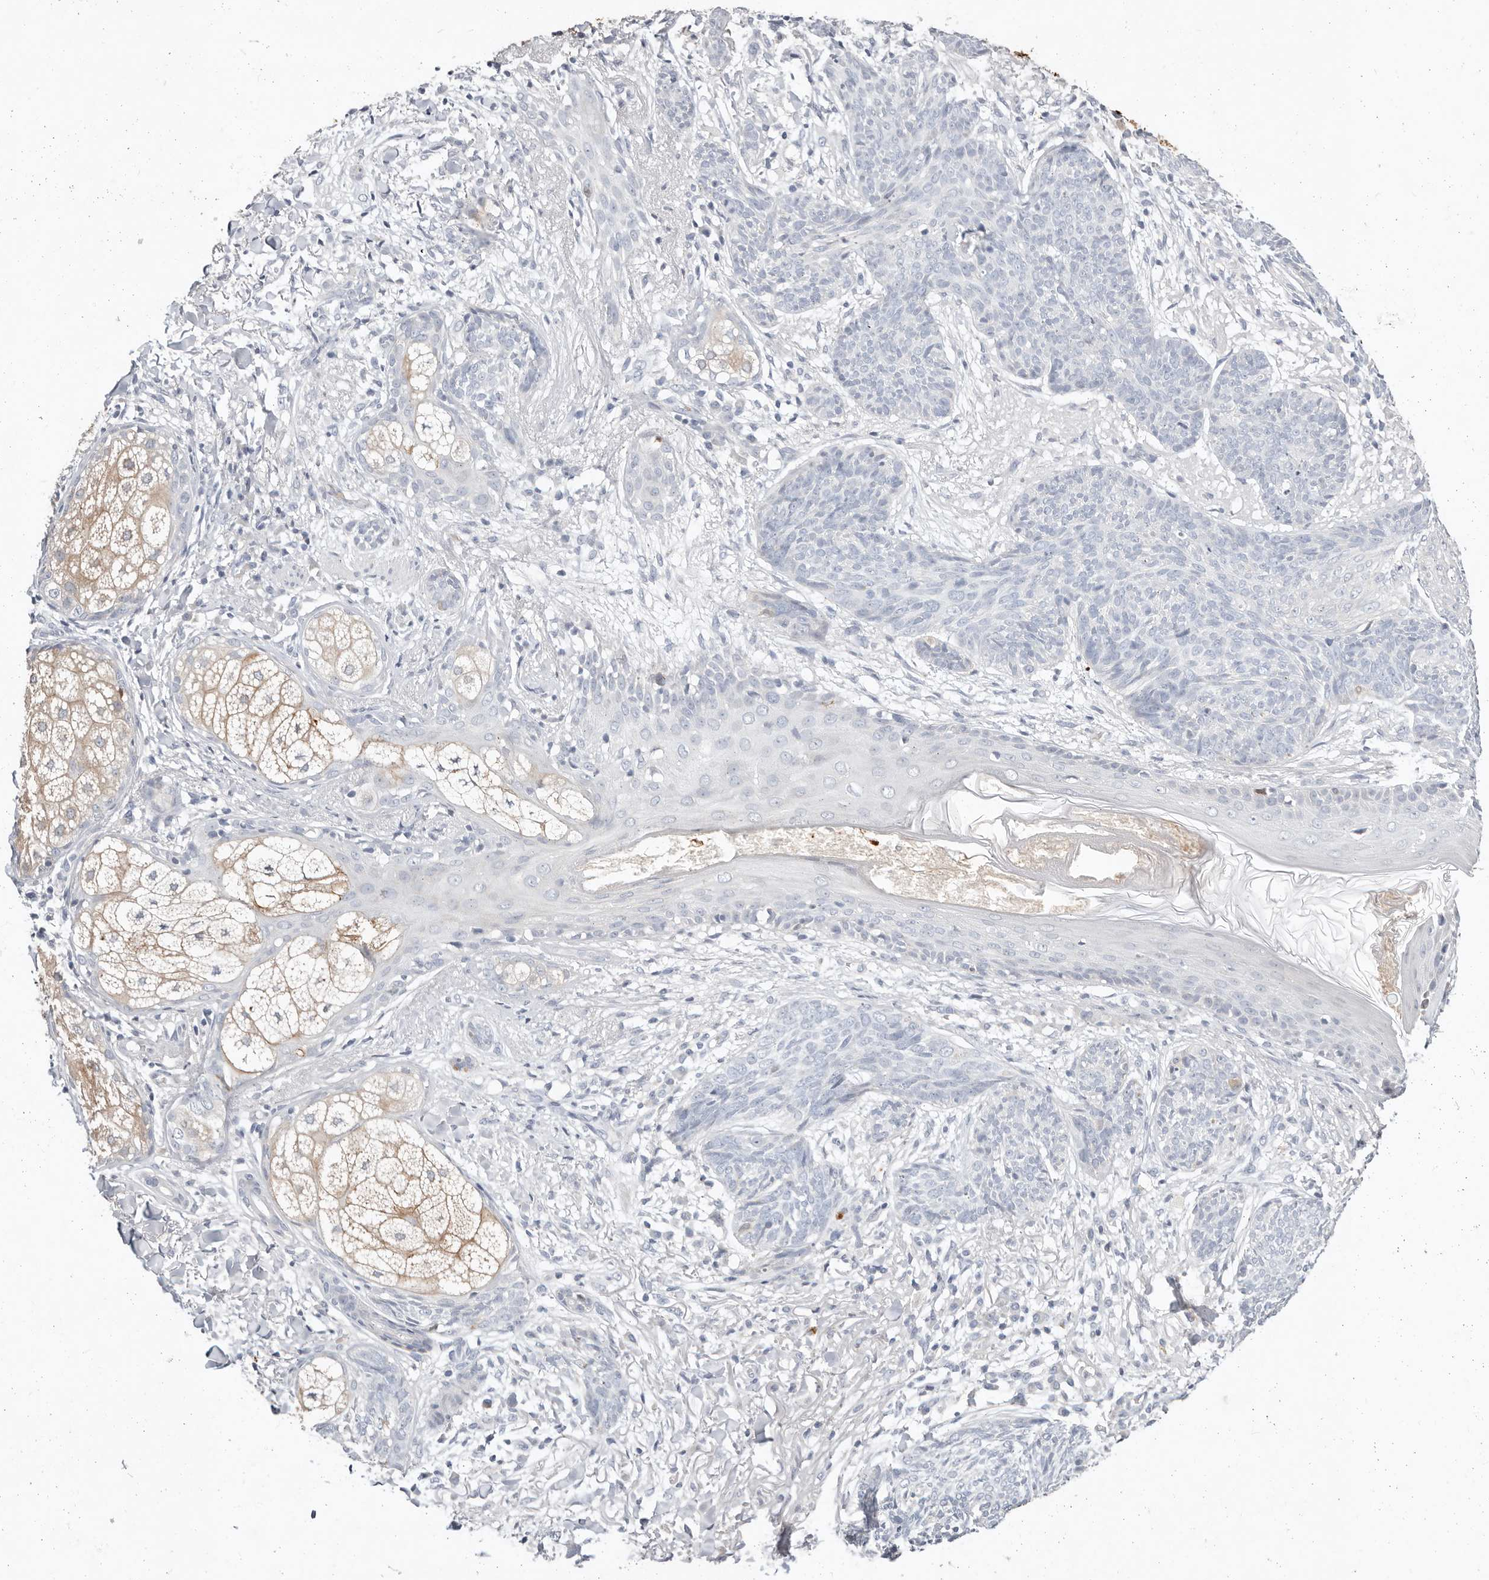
{"staining": {"intensity": "negative", "quantity": "none", "location": "none"}, "tissue": "skin cancer", "cell_type": "Tumor cells", "image_type": "cancer", "snomed": [{"axis": "morphology", "description": "Basal cell carcinoma"}, {"axis": "topography", "description": "Skin"}], "caption": "Histopathology image shows no protein positivity in tumor cells of skin cancer (basal cell carcinoma) tissue.", "gene": "TMEM63B", "patient": {"sex": "male", "age": 85}}